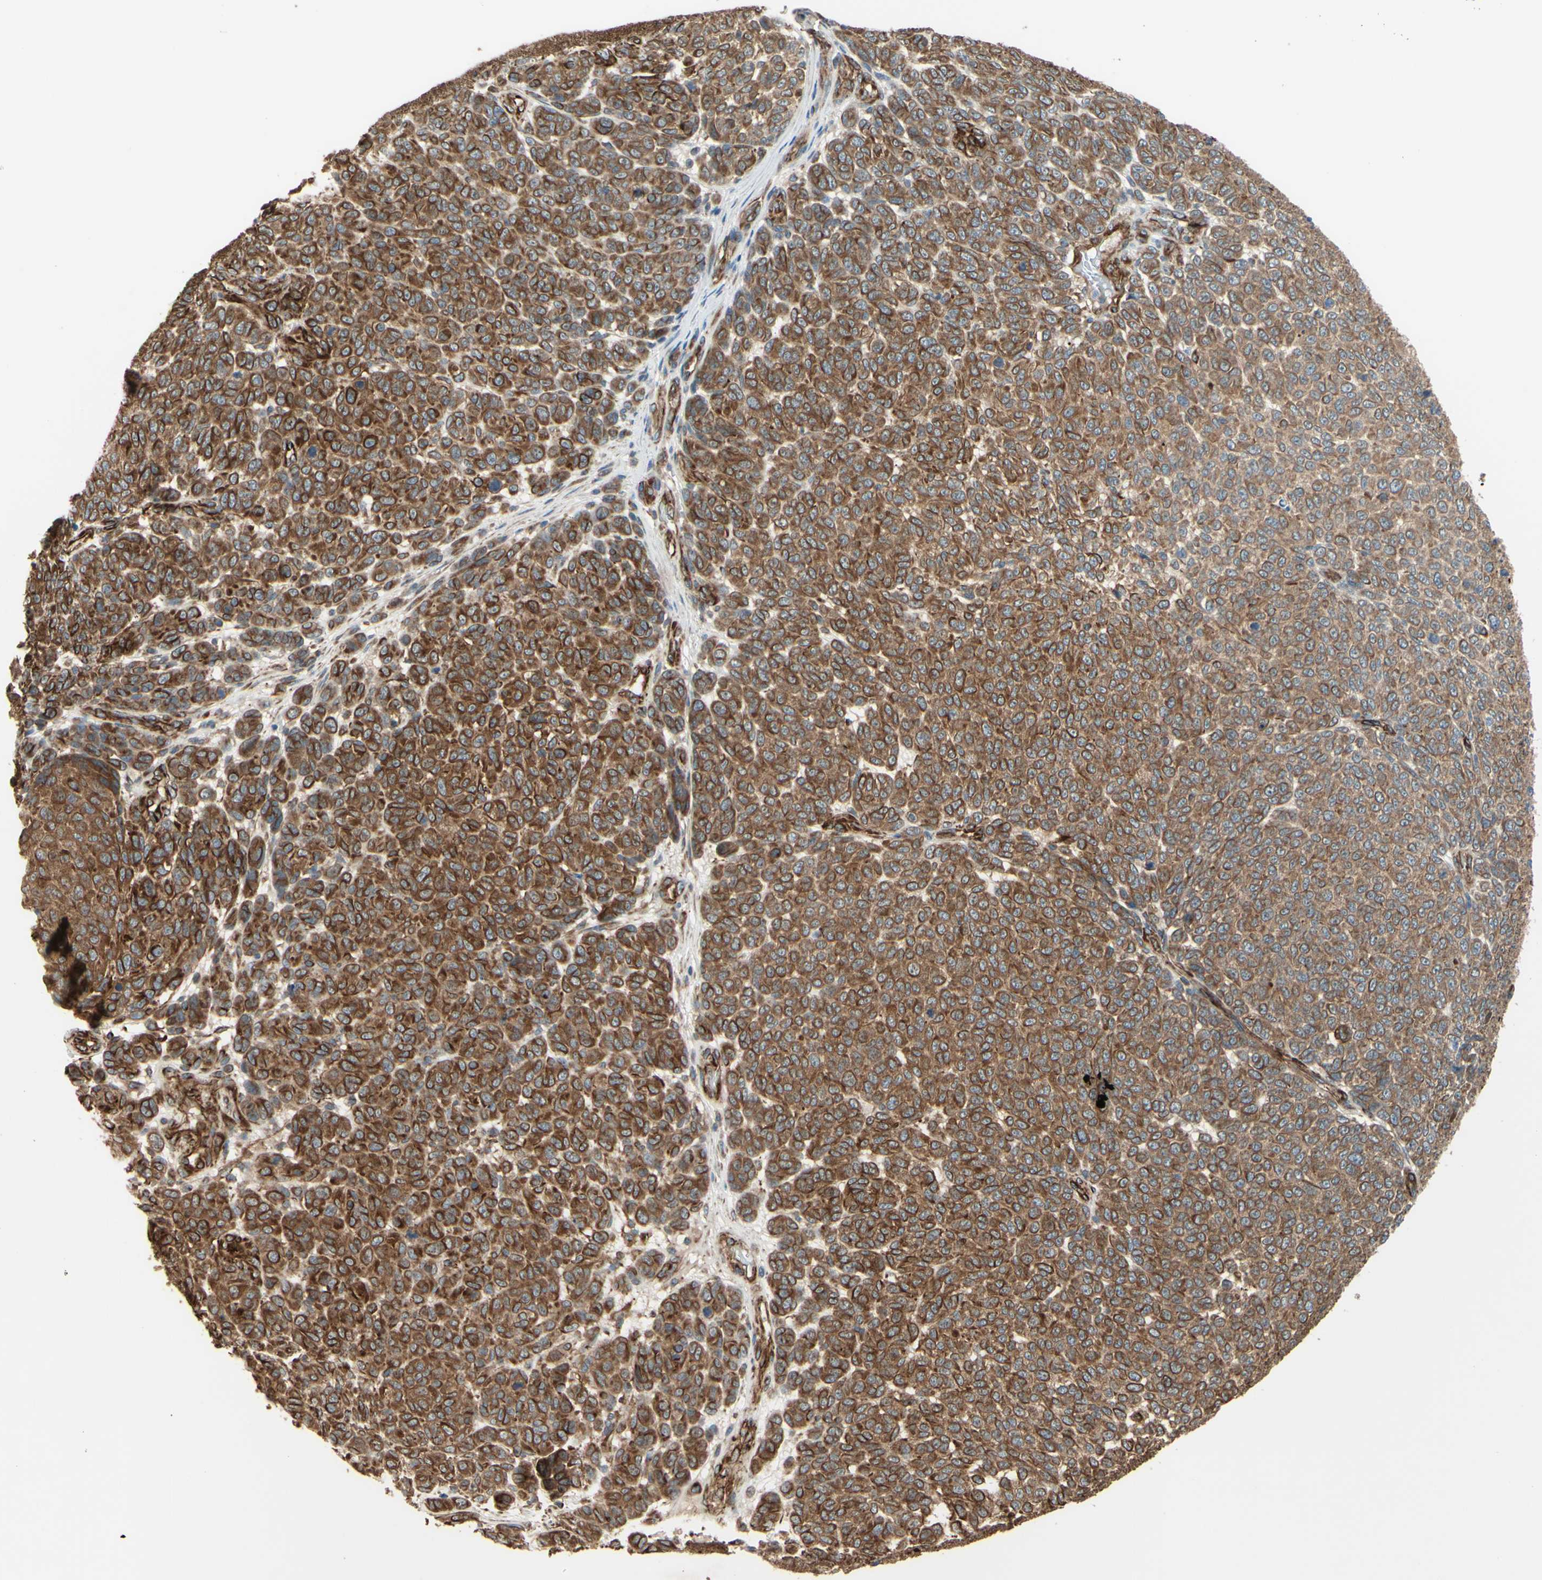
{"staining": {"intensity": "moderate", "quantity": ">75%", "location": "cytoplasmic/membranous"}, "tissue": "melanoma", "cell_type": "Tumor cells", "image_type": "cancer", "snomed": [{"axis": "morphology", "description": "Malignant melanoma, NOS"}, {"axis": "topography", "description": "Skin"}], "caption": "Immunohistochemical staining of melanoma reveals moderate cytoplasmic/membranous protein staining in about >75% of tumor cells.", "gene": "TRAF2", "patient": {"sex": "male", "age": 59}}